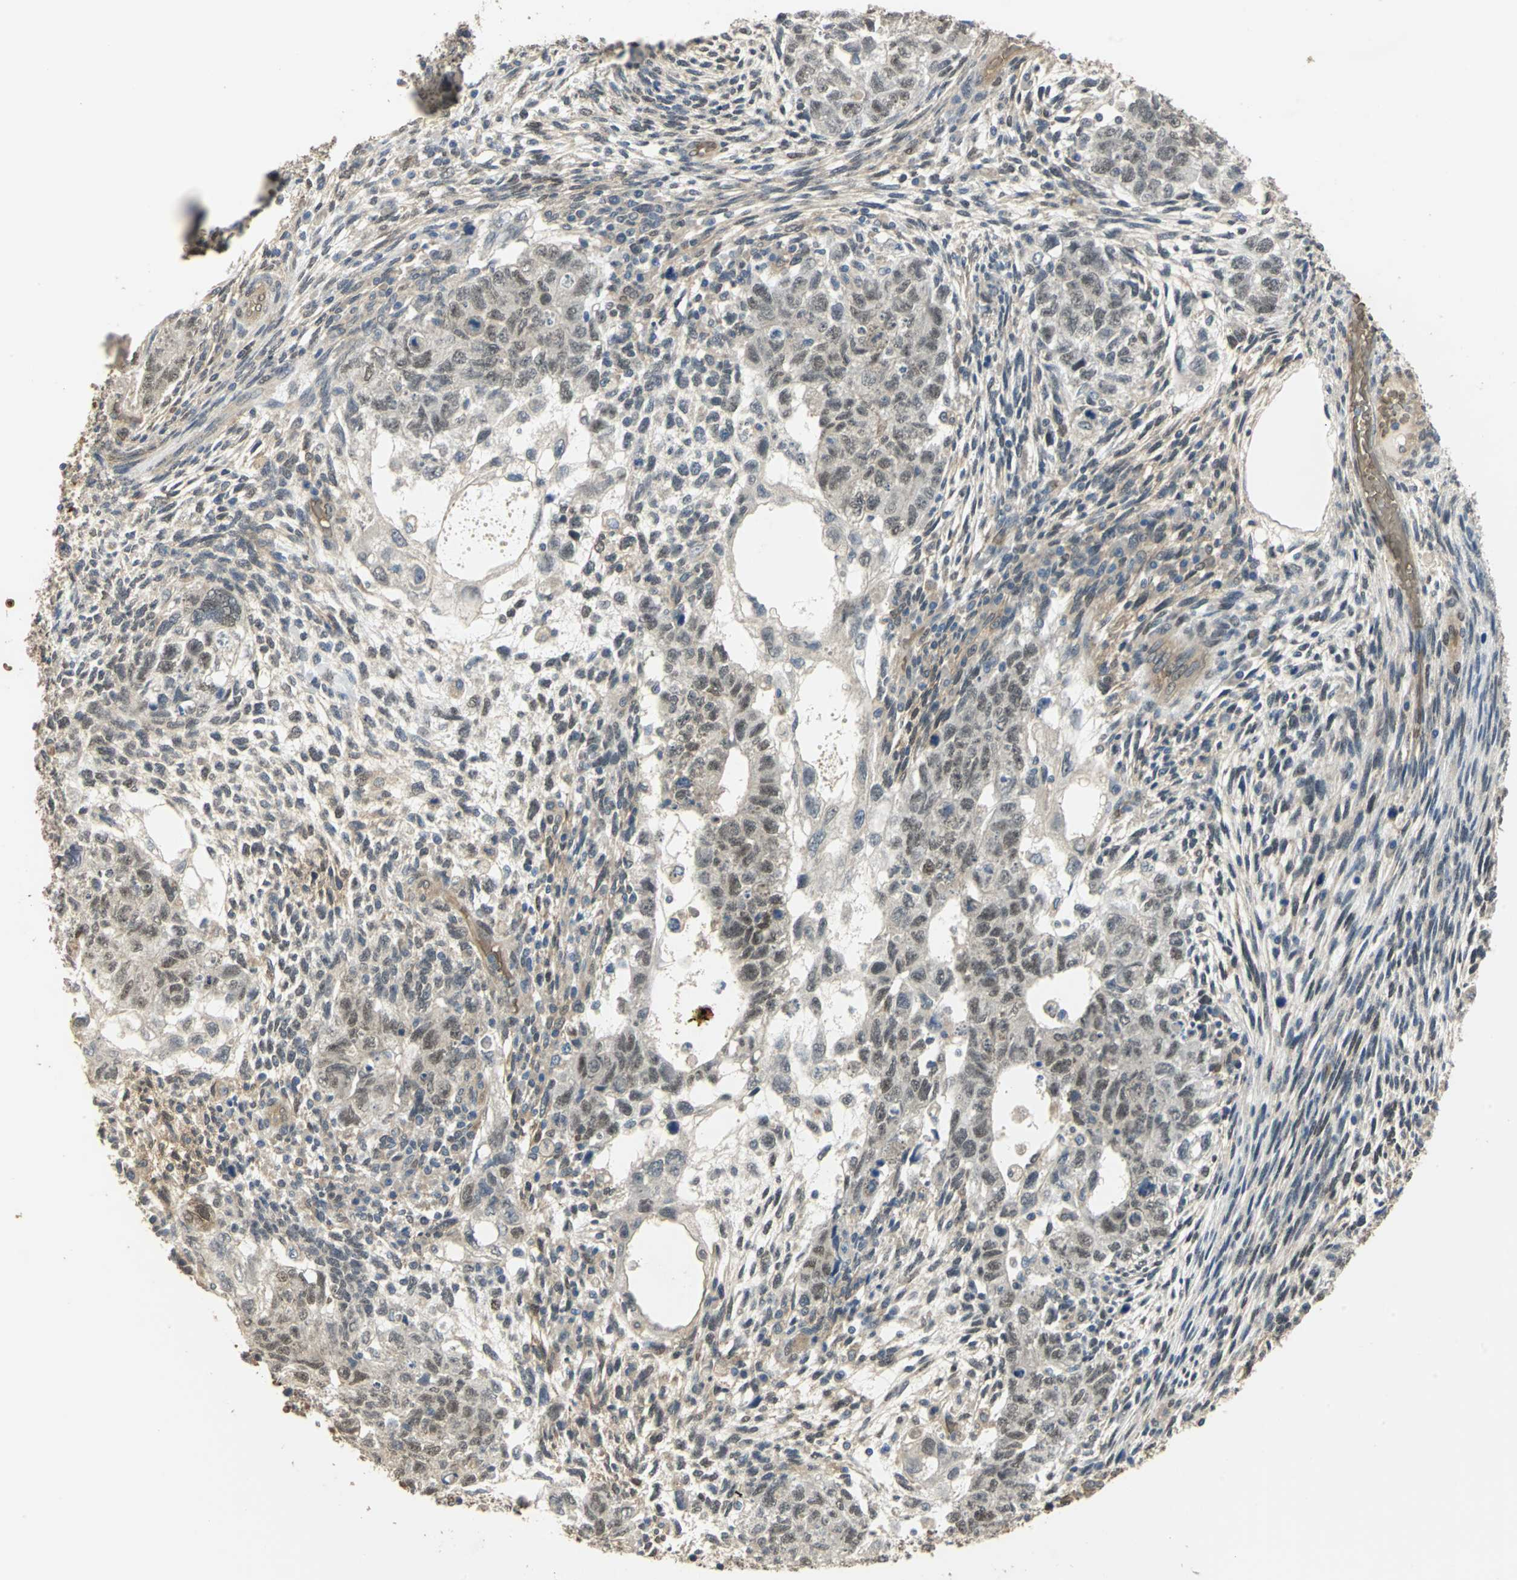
{"staining": {"intensity": "weak", "quantity": "25%-75%", "location": "cytoplasmic/membranous,nuclear"}, "tissue": "testis cancer", "cell_type": "Tumor cells", "image_type": "cancer", "snomed": [{"axis": "morphology", "description": "Normal tissue, NOS"}, {"axis": "morphology", "description": "Carcinoma, Embryonal, NOS"}, {"axis": "topography", "description": "Testis"}], "caption": "Human embryonal carcinoma (testis) stained with a protein marker shows weak staining in tumor cells.", "gene": "DDAH1", "patient": {"sex": "male", "age": 36}}